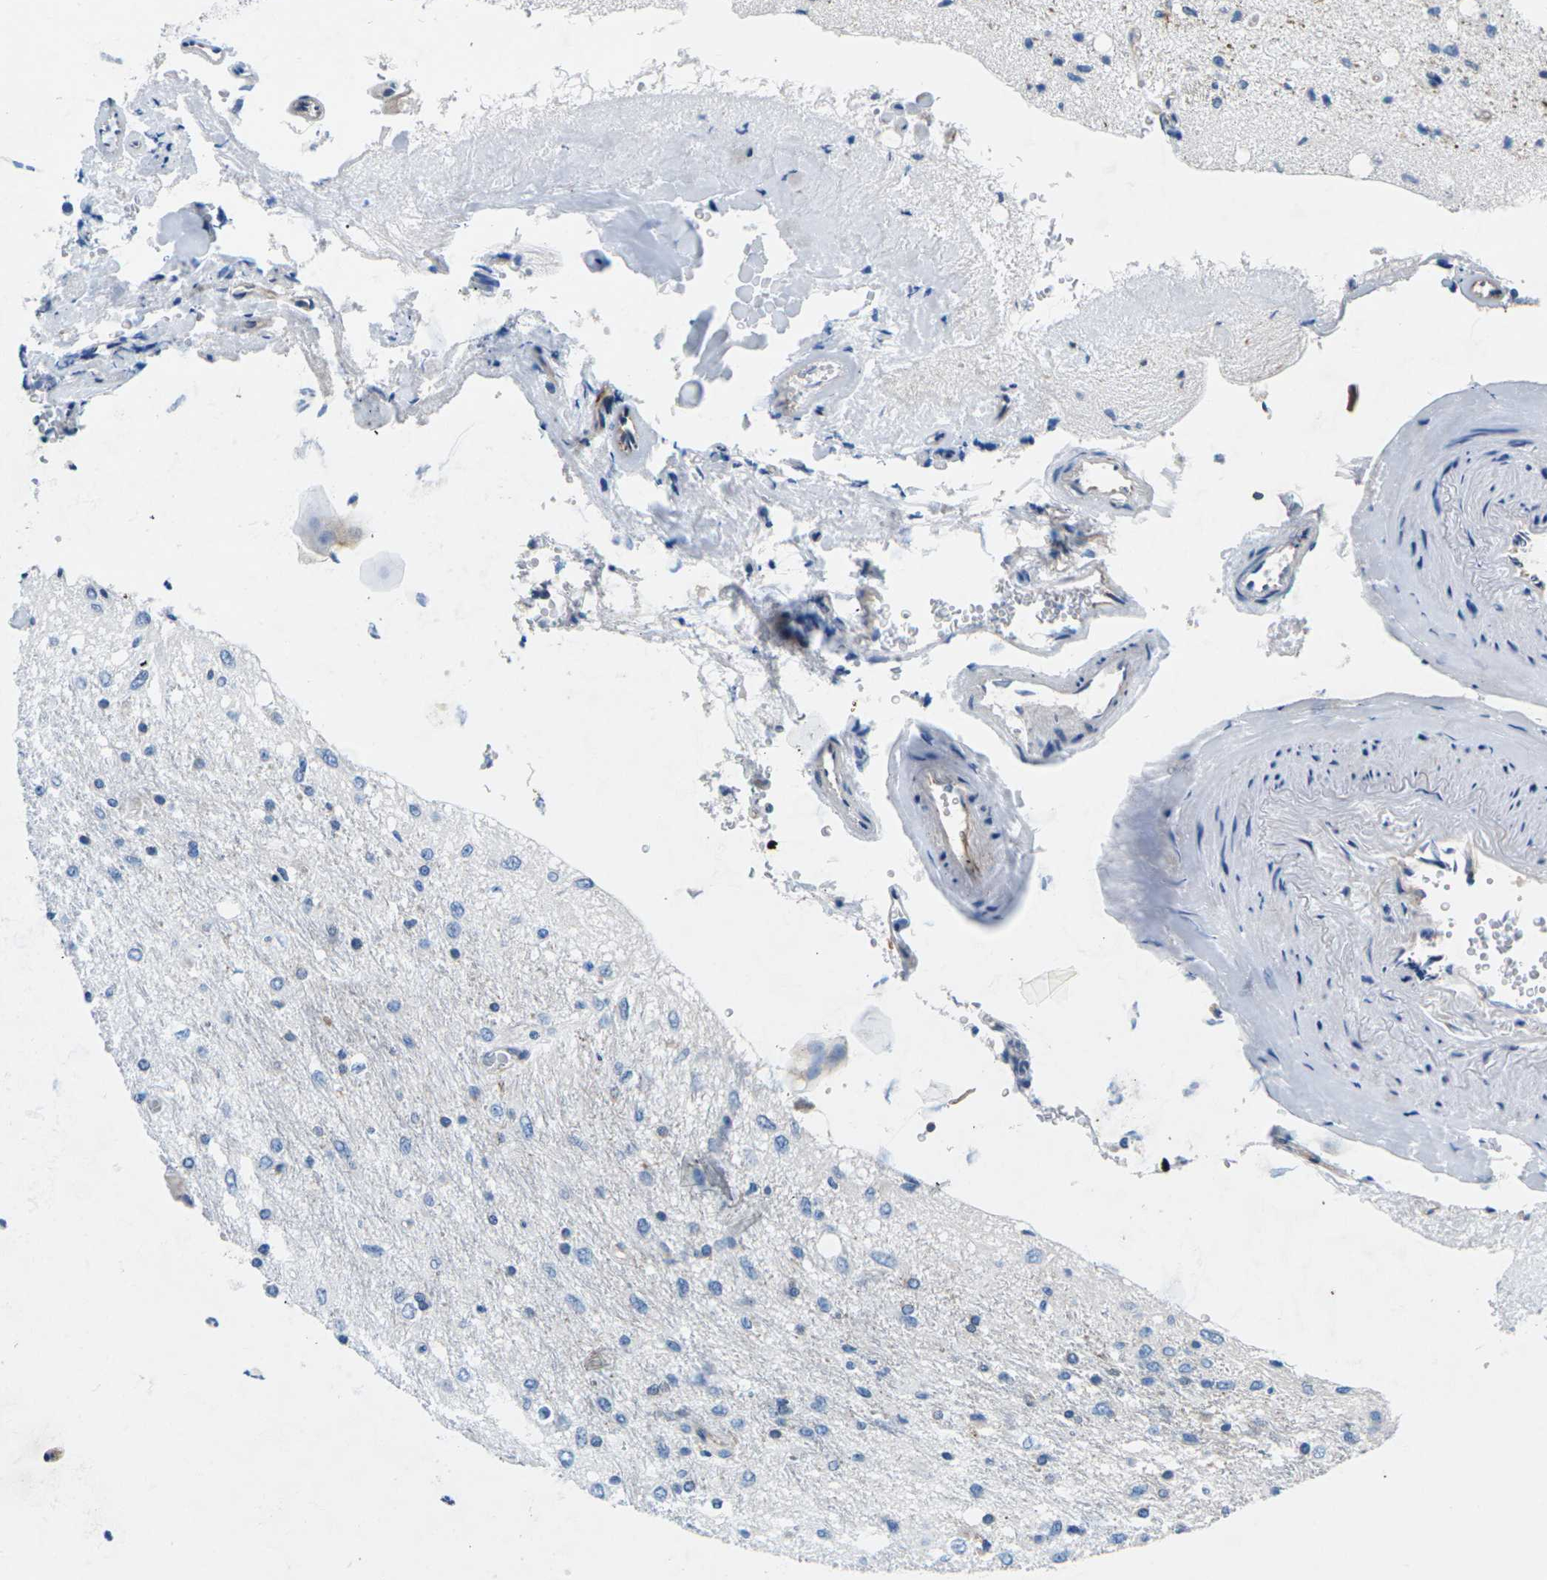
{"staining": {"intensity": "negative", "quantity": "none", "location": "none"}, "tissue": "glioma", "cell_type": "Tumor cells", "image_type": "cancer", "snomed": [{"axis": "morphology", "description": "Glioma, malignant, Low grade"}, {"axis": "topography", "description": "Brain"}], "caption": "A high-resolution image shows immunohistochemistry staining of malignant glioma (low-grade), which displays no significant positivity in tumor cells.", "gene": "SYNGR2", "patient": {"sex": "male", "age": 77}}